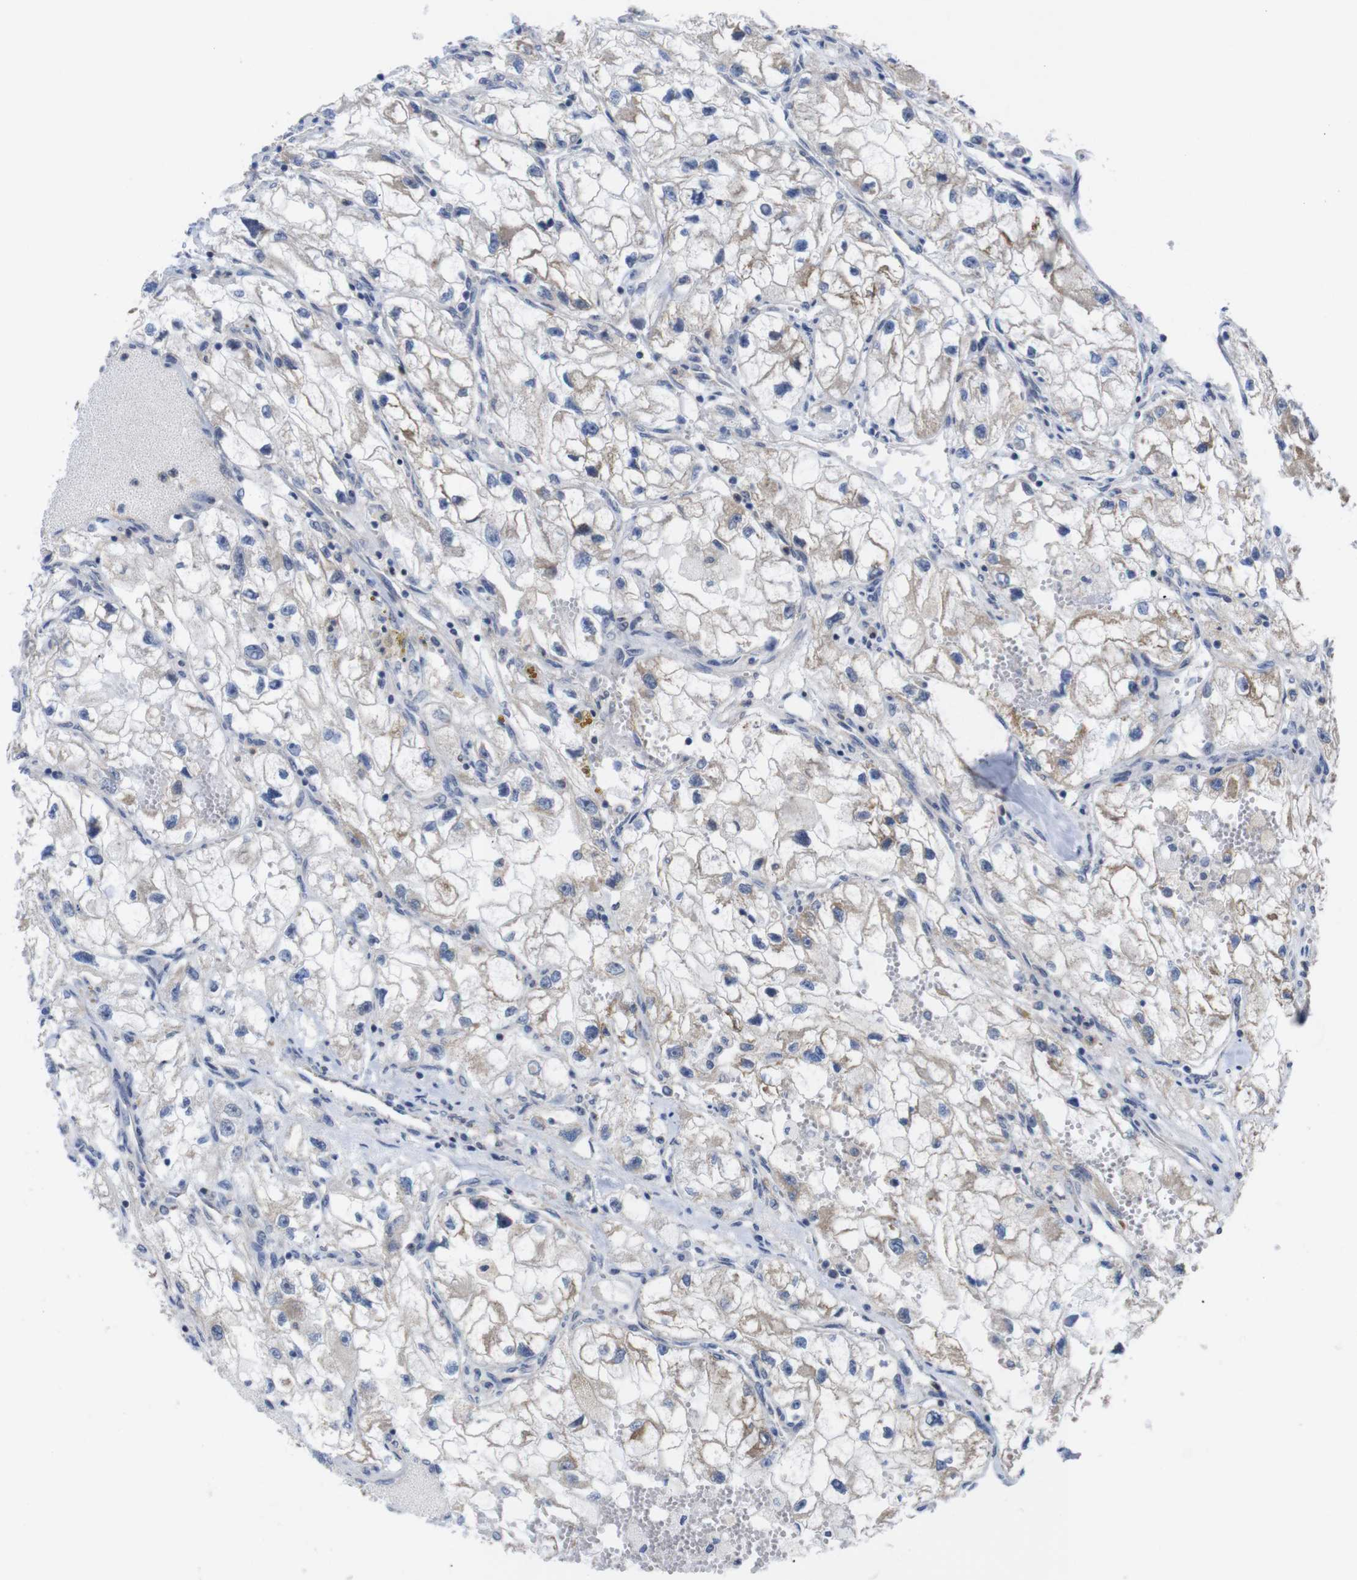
{"staining": {"intensity": "weak", "quantity": ">75%", "location": "cytoplasmic/membranous"}, "tissue": "renal cancer", "cell_type": "Tumor cells", "image_type": "cancer", "snomed": [{"axis": "morphology", "description": "Adenocarcinoma, NOS"}, {"axis": "topography", "description": "Kidney"}], "caption": "Renal cancer (adenocarcinoma) stained with DAB (3,3'-diaminobenzidine) immunohistochemistry (IHC) demonstrates low levels of weak cytoplasmic/membranous expression in about >75% of tumor cells. The staining was performed using DAB to visualize the protein expression in brown, while the nuclei were stained in blue with hematoxylin (Magnification: 20x).", "gene": "USH1C", "patient": {"sex": "female", "age": 70}}